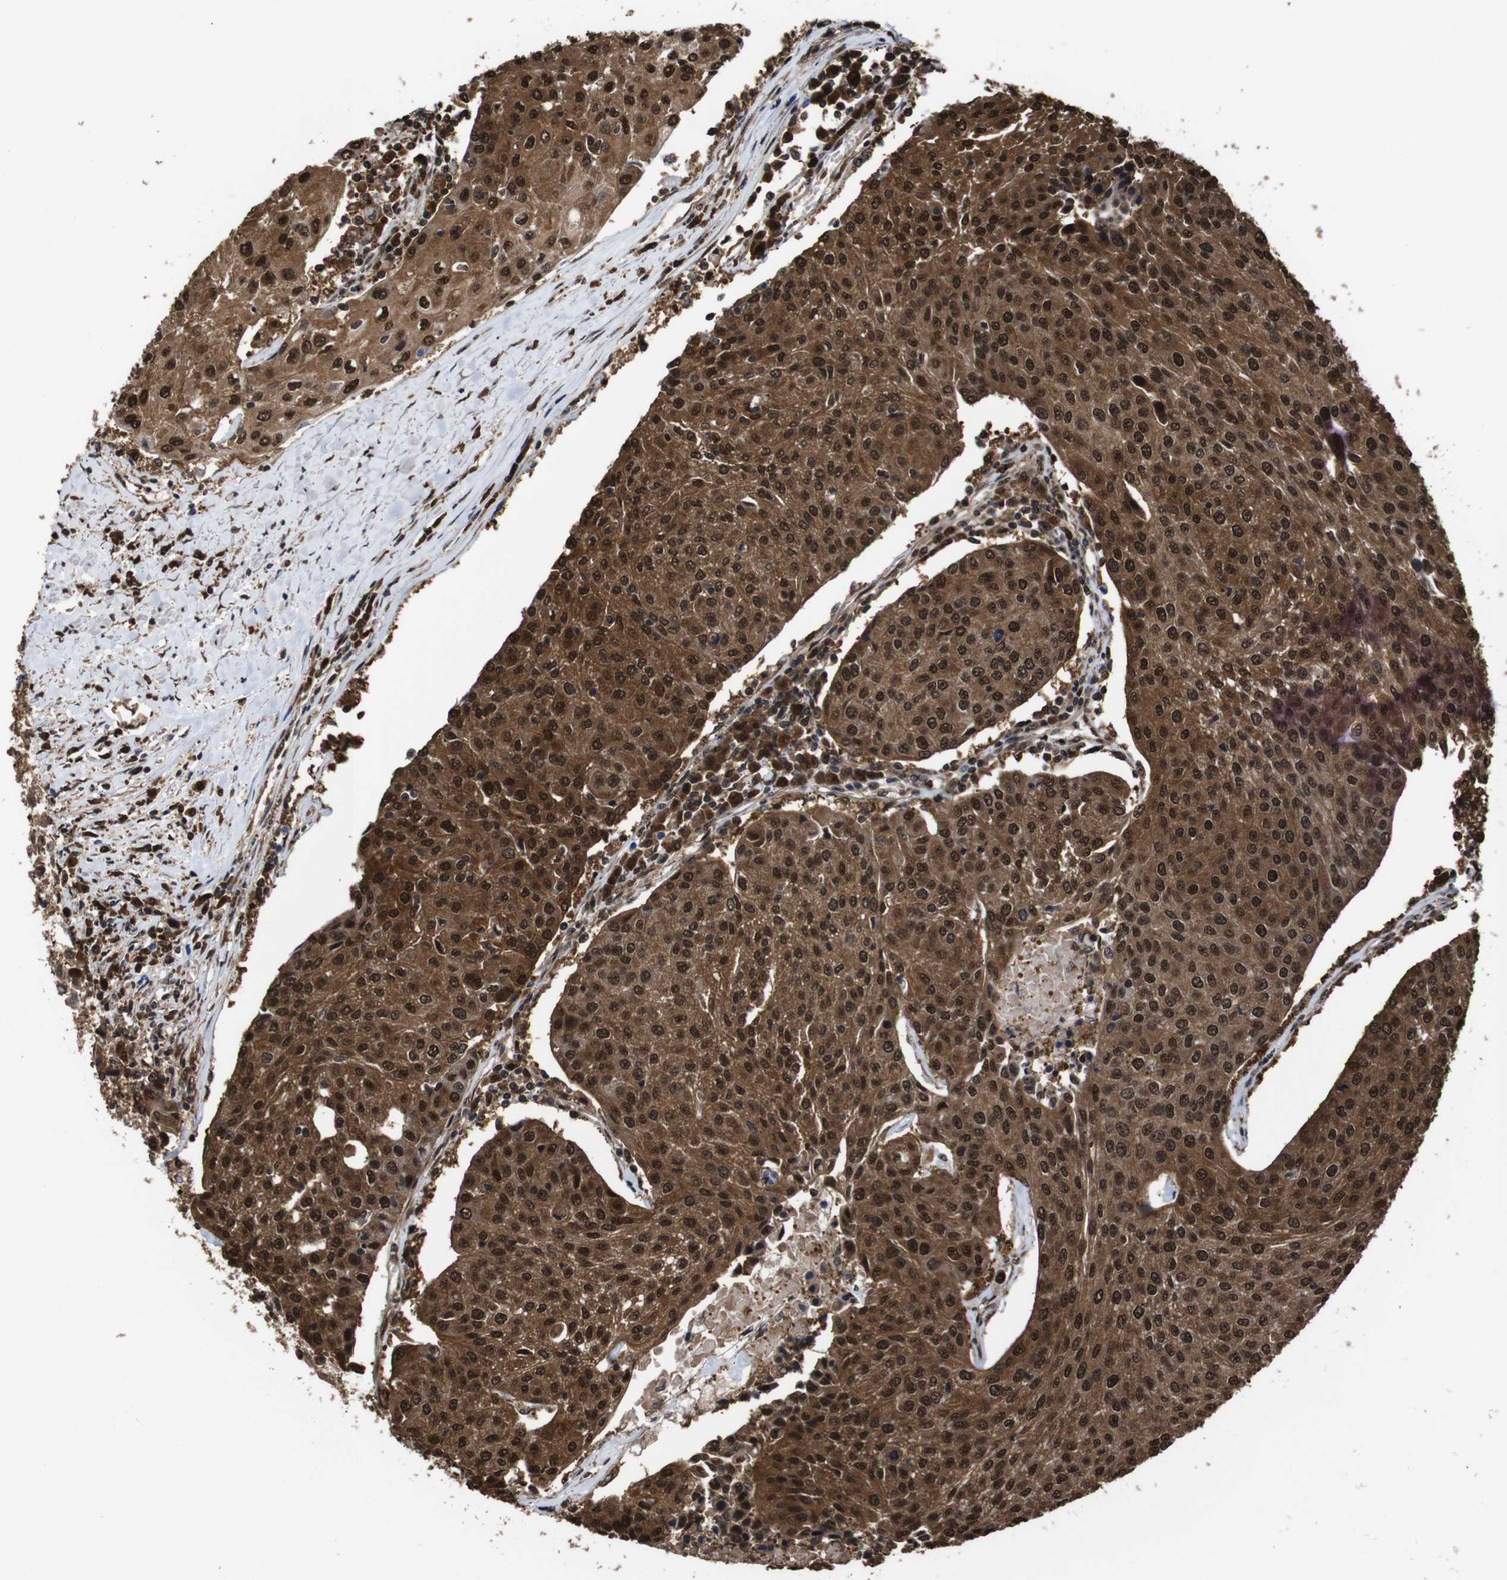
{"staining": {"intensity": "strong", "quantity": ">75%", "location": "cytoplasmic/membranous,nuclear"}, "tissue": "urothelial cancer", "cell_type": "Tumor cells", "image_type": "cancer", "snomed": [{"axis": "morphology", "description": "Urothelial carcinoma, High grade"}, {"axis": "topography", "description": "Urinary bladder"}], "caption": "Urothelial carcinoma (high-grade) stained with DAB (3,3'-diaminobenzidine) IHC displays high levels of strong cytoplasmic/membranous and nuclear staining in about >75% of tumor cells.", "gene": "VCP", "patient": {"sex": "female", "age": 85}}